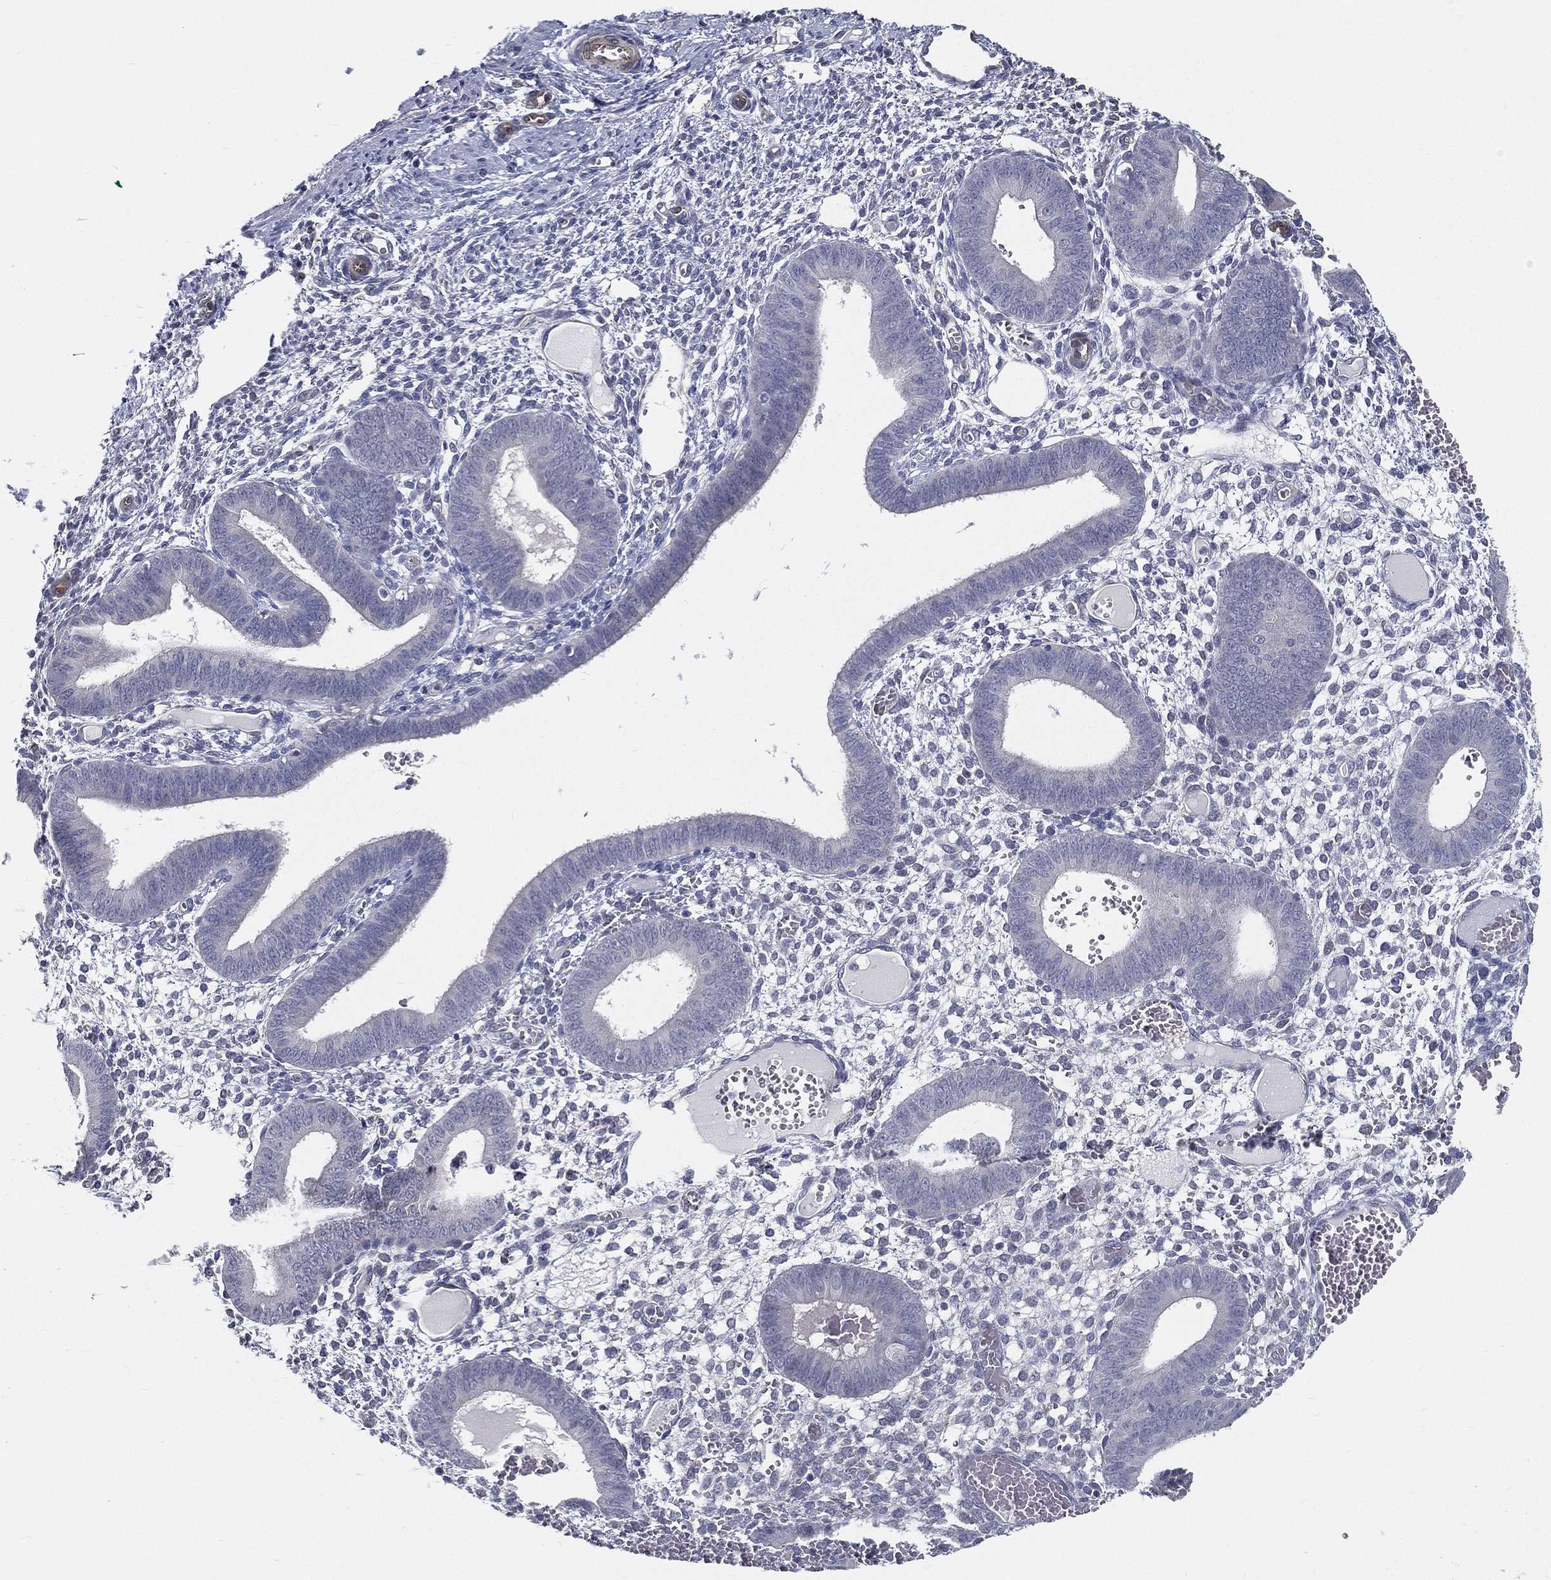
{"staining": {"intensity": "negative", "quantity": "none", "location": "none"}, "tissue": "endometrium", "cell_type": "Cells in endometrial stroma", "image_type": "normal", "snomed": [{"axis": "morphology", "description": "Normal tissue, NOS"}, {"axis": "topography", "description": "Endometrium"}], "caption": "Micrograph shows no protein staining in cells in endometrial stroma of normal endometrium.", "gene": "LRRC56", "patient": {"sex": "female", "age": 42}}